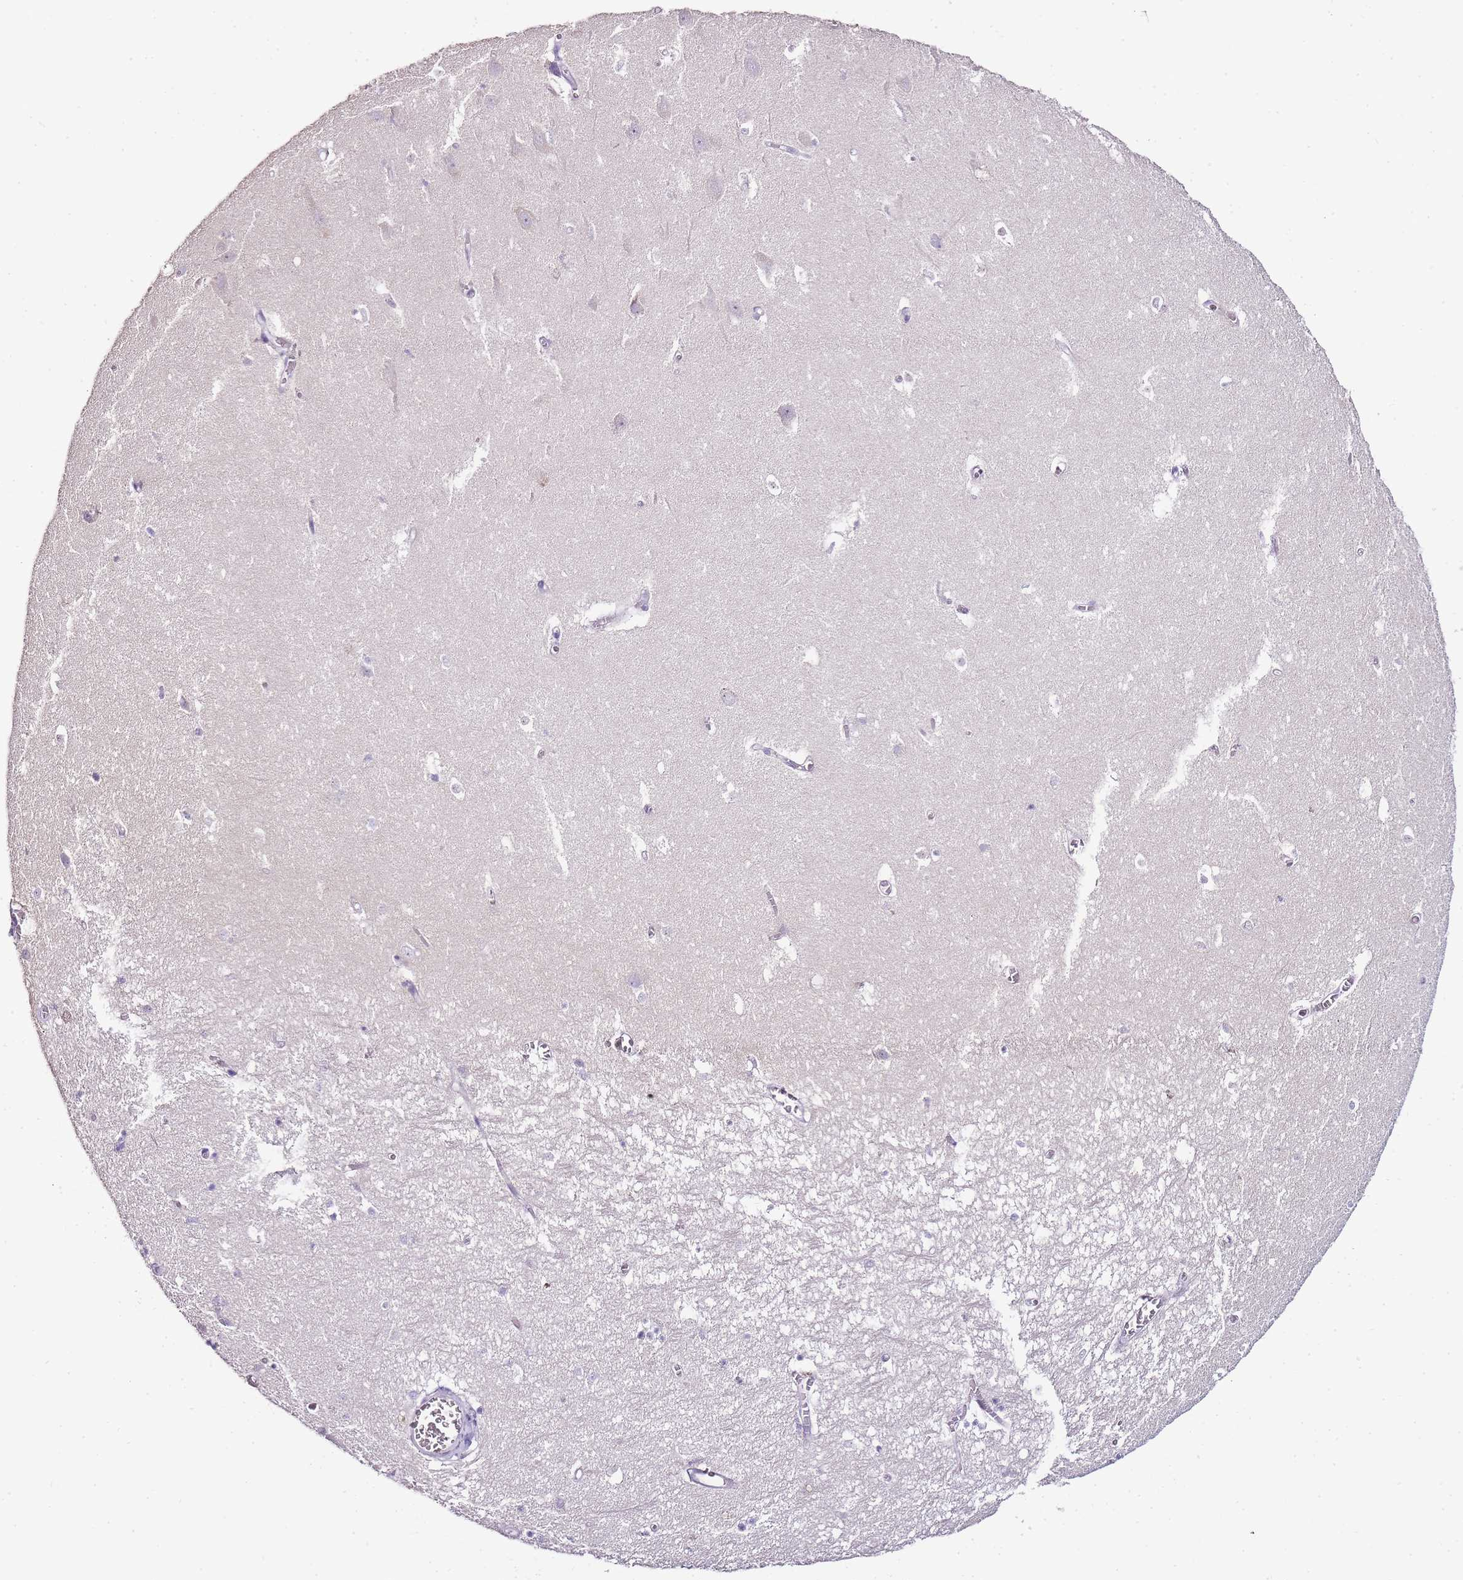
{"staining": {"intensity": "negative", "quantity": "none", "location": "none"}, "tissue": "hippocampus", "cell_type": "Glial cells", "image_type": "normal", "snomed": [{"axis": "morphology", "description": "Normal tissue, NOS"}, {"axis": "topography", "description": "Hippocampus"}], "caption": "There is no significant expression in glial cells of hippocampus. Brightfield microscopy of immunohistochemistry (IHC) stained with DAB (3,3'-diaminobenzidine) (brown) and hematoxylin (blue), captured at high magnification.", "gene": "ZBP1", "patient": {"sex": "female", "age": 64}}